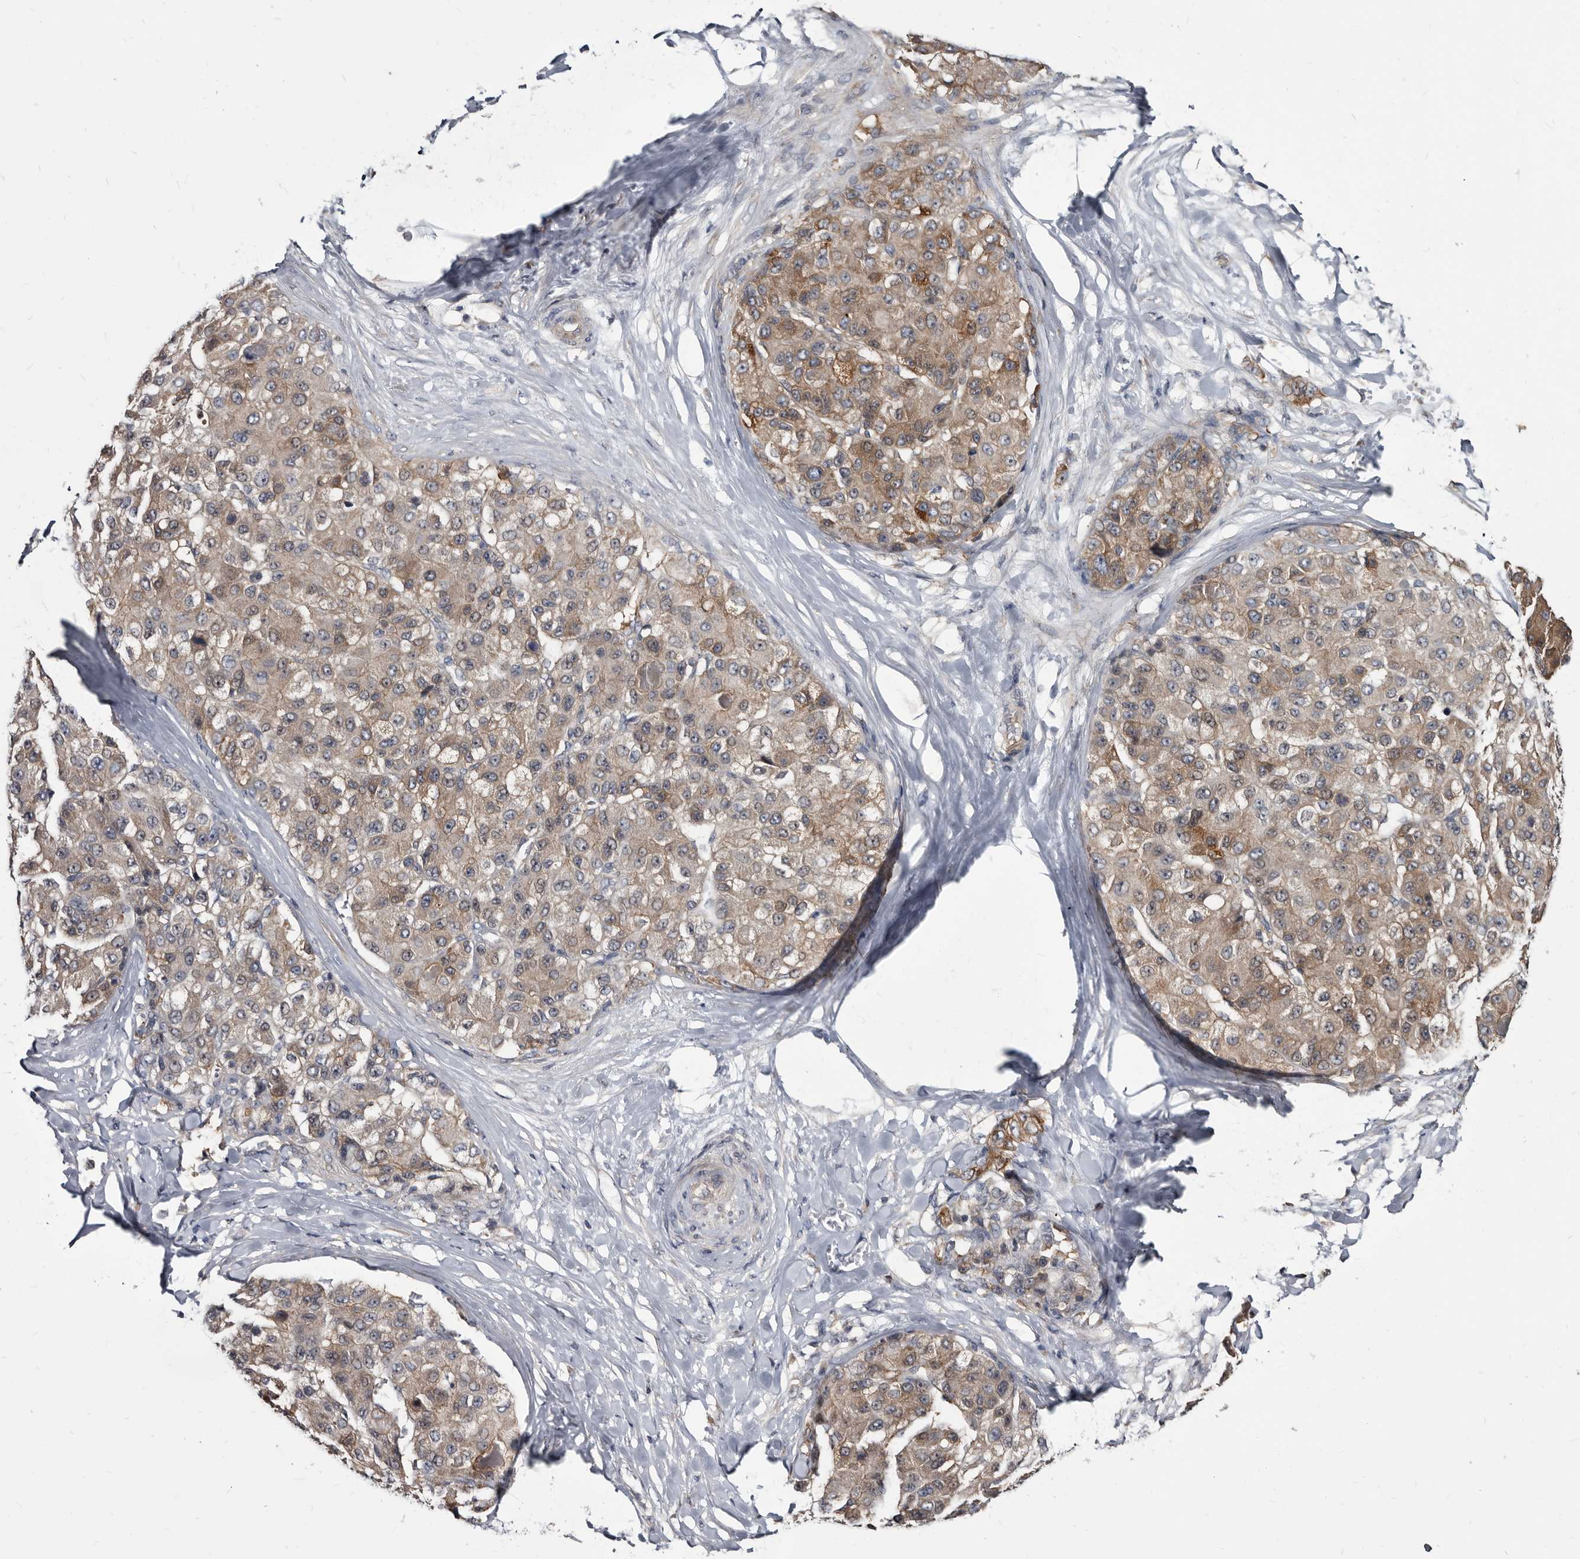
{"staining": {"intensity": "weak", "quantity": ">75%", "location": "cytoplasmic/membranous"}, "tissue": "liver cancer", "cell_type": "Tumor cells", "image_type": "cancer", "snomed": [{"axis": "morphology", "description": "Carcinoma, Hepatocellular, NOS"}, {"axis": "topography", "description": "Liver"}], "caption": "An IHC histopathology image of neoplastic tissue is shown. Protein staining in brown shows weak cytoplasmic/membranous positivity in liver hepatocellular carcinoma within tumor cells.", "gene": "ABCF2", "patient": {"sex": "male", "age": 80}}